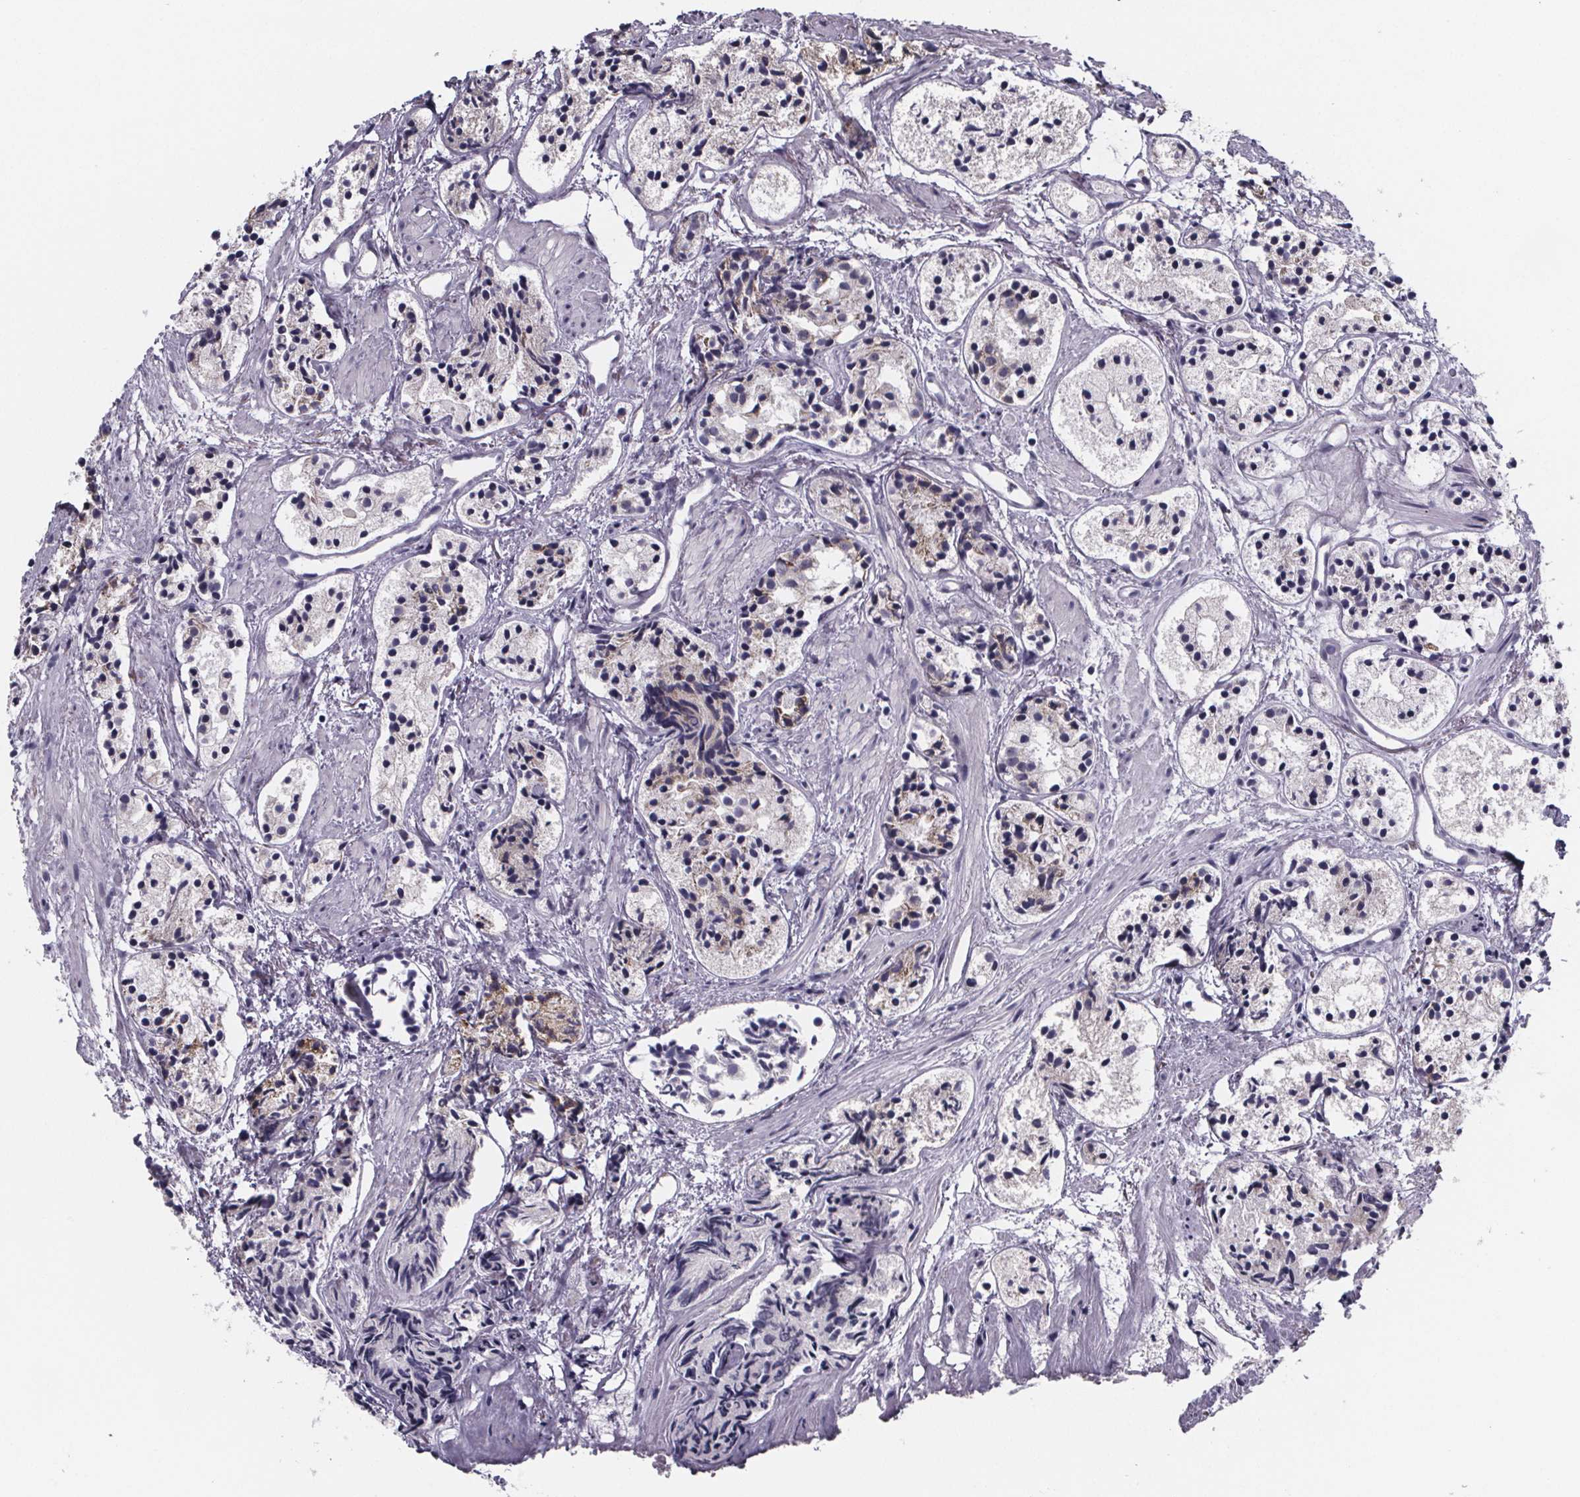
{"staining": {"intensity": "negative", "quantity": "none", "location": "none"}, "tissue": "prostate cancer", "cell_type": "Tumor cells", "image_type": "cancer", "snomed": [{"axis": "morphology", "description": "Adenocarcinoma, High grade"}, {"axis": "topography", "description": "Prostate"}], "caption": "Immunohistochemical staining of prostate high-grade adenocarcinoma displays no significant staining in tumor cells.", "gene": "PAH", "patient": {"sex": "male", "age": 85}}